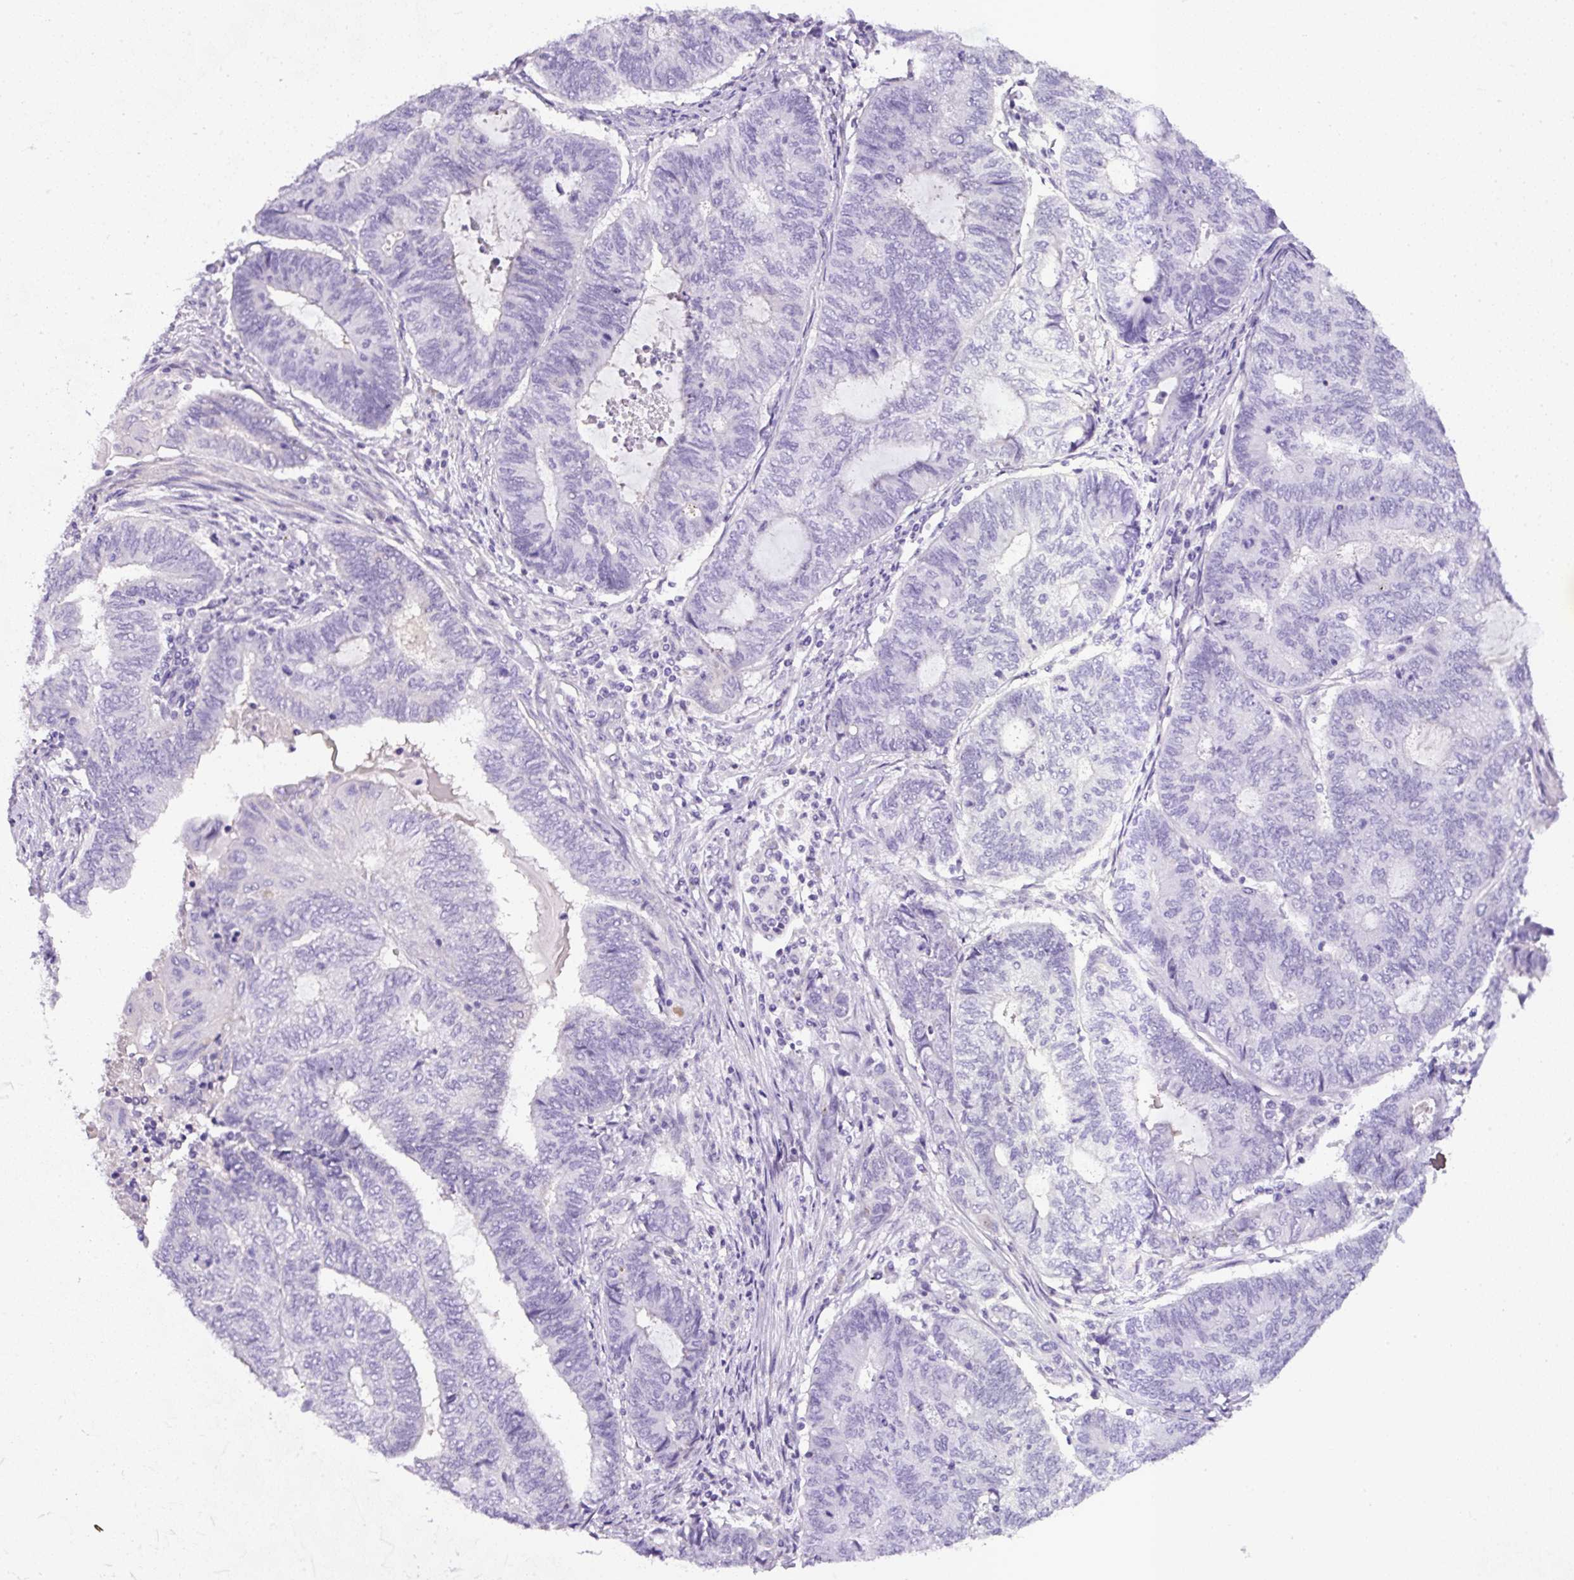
{"staining": {"intensity": "negative", "quantity": "none", "location": "none"}, "tissue": "endometrial cancer", "cell_type": "Tumor cells", "image_type": "cancer", "snomed": [{"axis": "morphology", "description": "Adenocarcinoma, NOS"}, {"axis": "topography", "description": "Uterus"}, {"axis": "topography", "description": "Endometrium"}], "caption": "Endometrial cancer (adenocarcinoma) was stained to show a protein in brown. There is no significant positivity in tumor cells.", "gene": "OR14A2", "patient": {"sex": "female", "age": 70}}